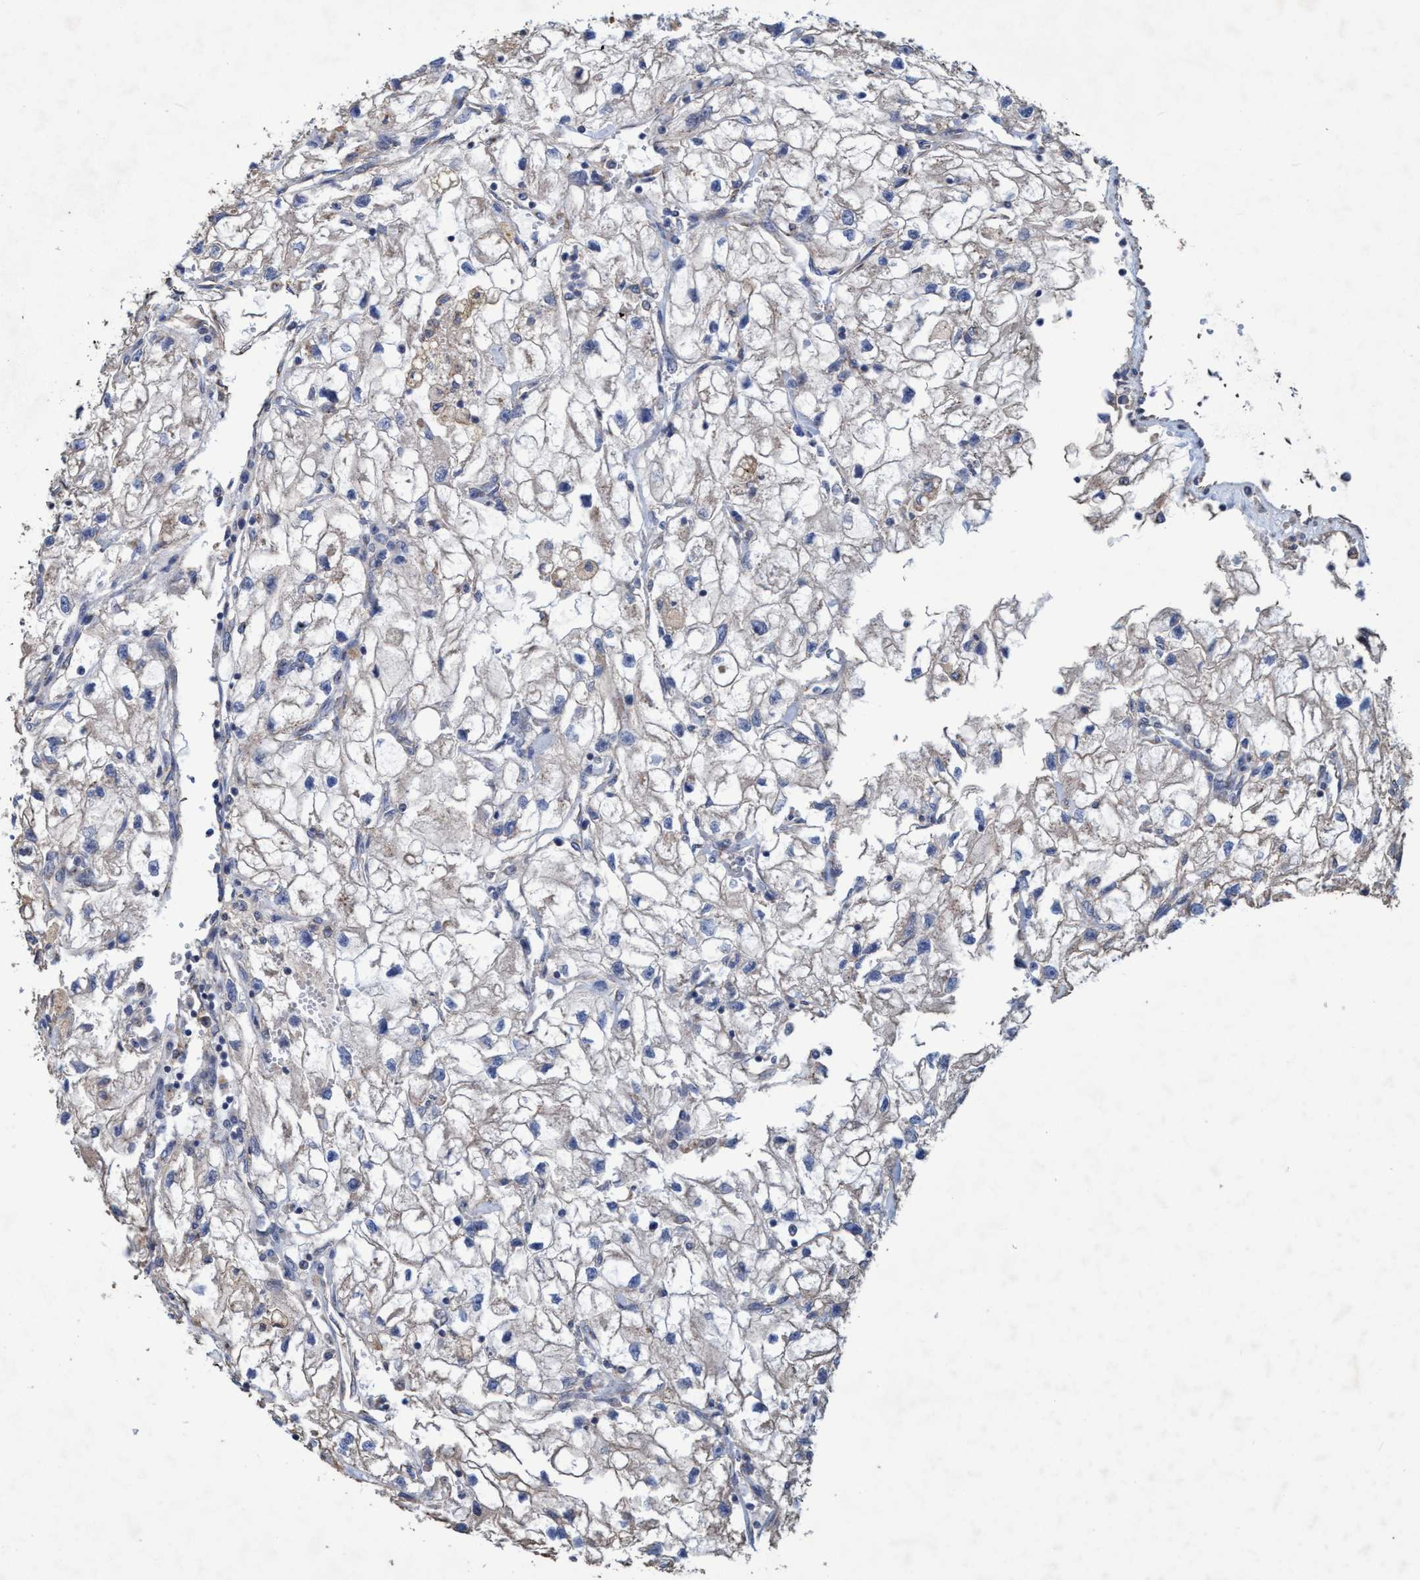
{"staining": {"intensity": "negative", "quantity": "none", "location": "none"}, "tissue": "renal cancer", "cell_type": "Tumor cells", "image_type": "cancer", "snomed": [{"axis": "morphology", "description": "Adenocarcinoma, NOS"}, {"axis": "topography", "description": "Kidney"}], "caption": "Protein analysis of renal cancer (adenocarcinoma) exhibits no significant staining in tumor cells.", "gene": "BICD2", "patient": {"sex": "female", "age": 70}}